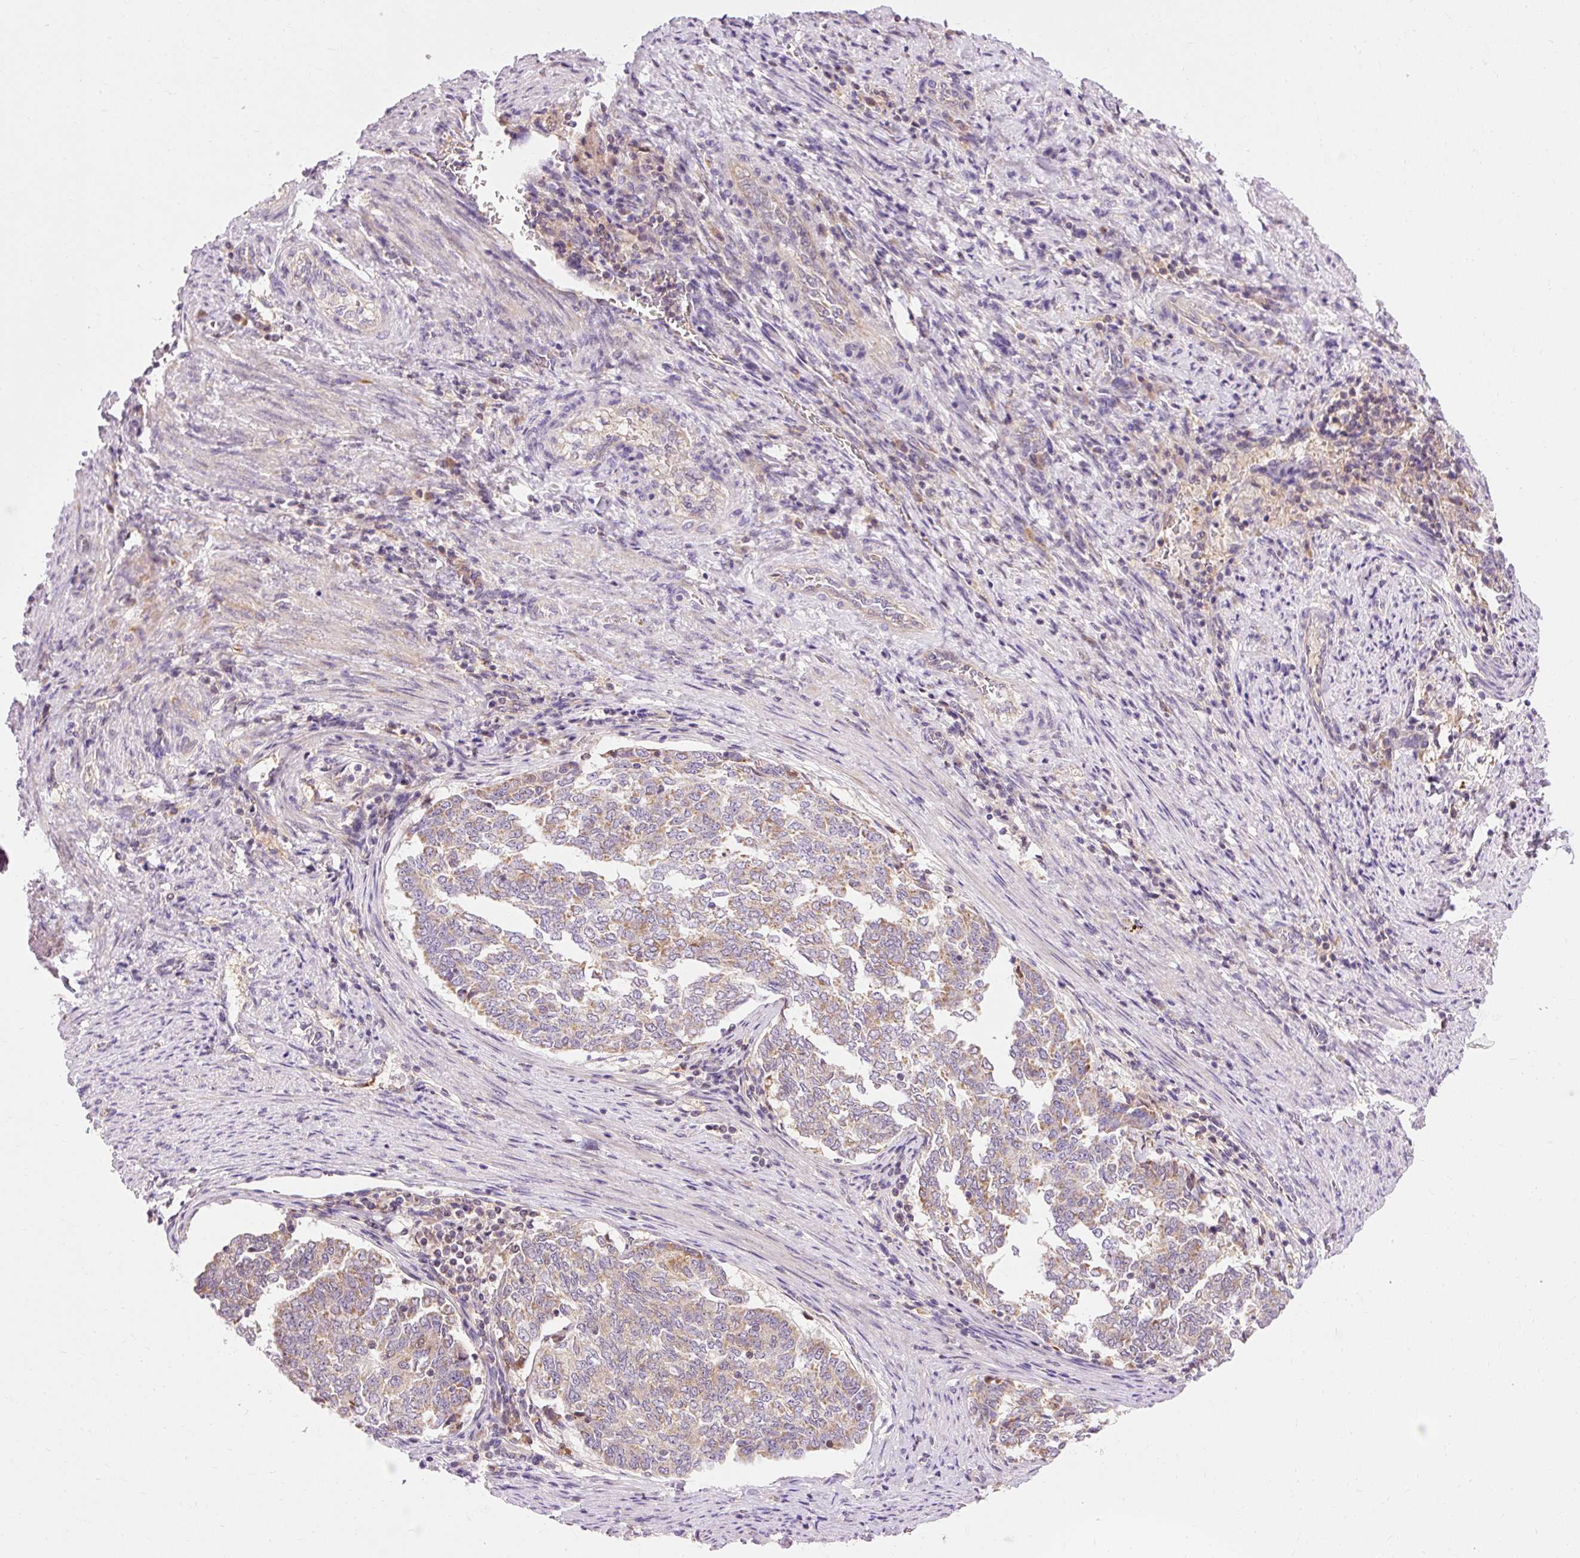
{"staining": {"intensity": "weak", "quantity": "25%-75%", "location": "cytoplasmic/membranous"}, "tissue": "endometrial cancer", "cell_type": "Tumor cells", "image_type": "cancer", "snomed": [{"axis": "morphology", "description": "Adenocarcinoma, NOS"}, {"axis": "topography", "description": "Endometrium"}], "caption": "Immunohistochemistry staining of adenocarcinoma (endometrial), which exhibits low levels of weak cytoplasmic/membranous staining in about 25%-75% of tumor cells indicating weak cytoplasmic/membranous protein positivity. The staining was performed using DAB (3,3'-diaminobenzidine) (brown) for protein detection and nuclei were counterstained in hematoxylin (blue).", "gene": "IMMT", "patient": {"sex": "female", "age": 80}}